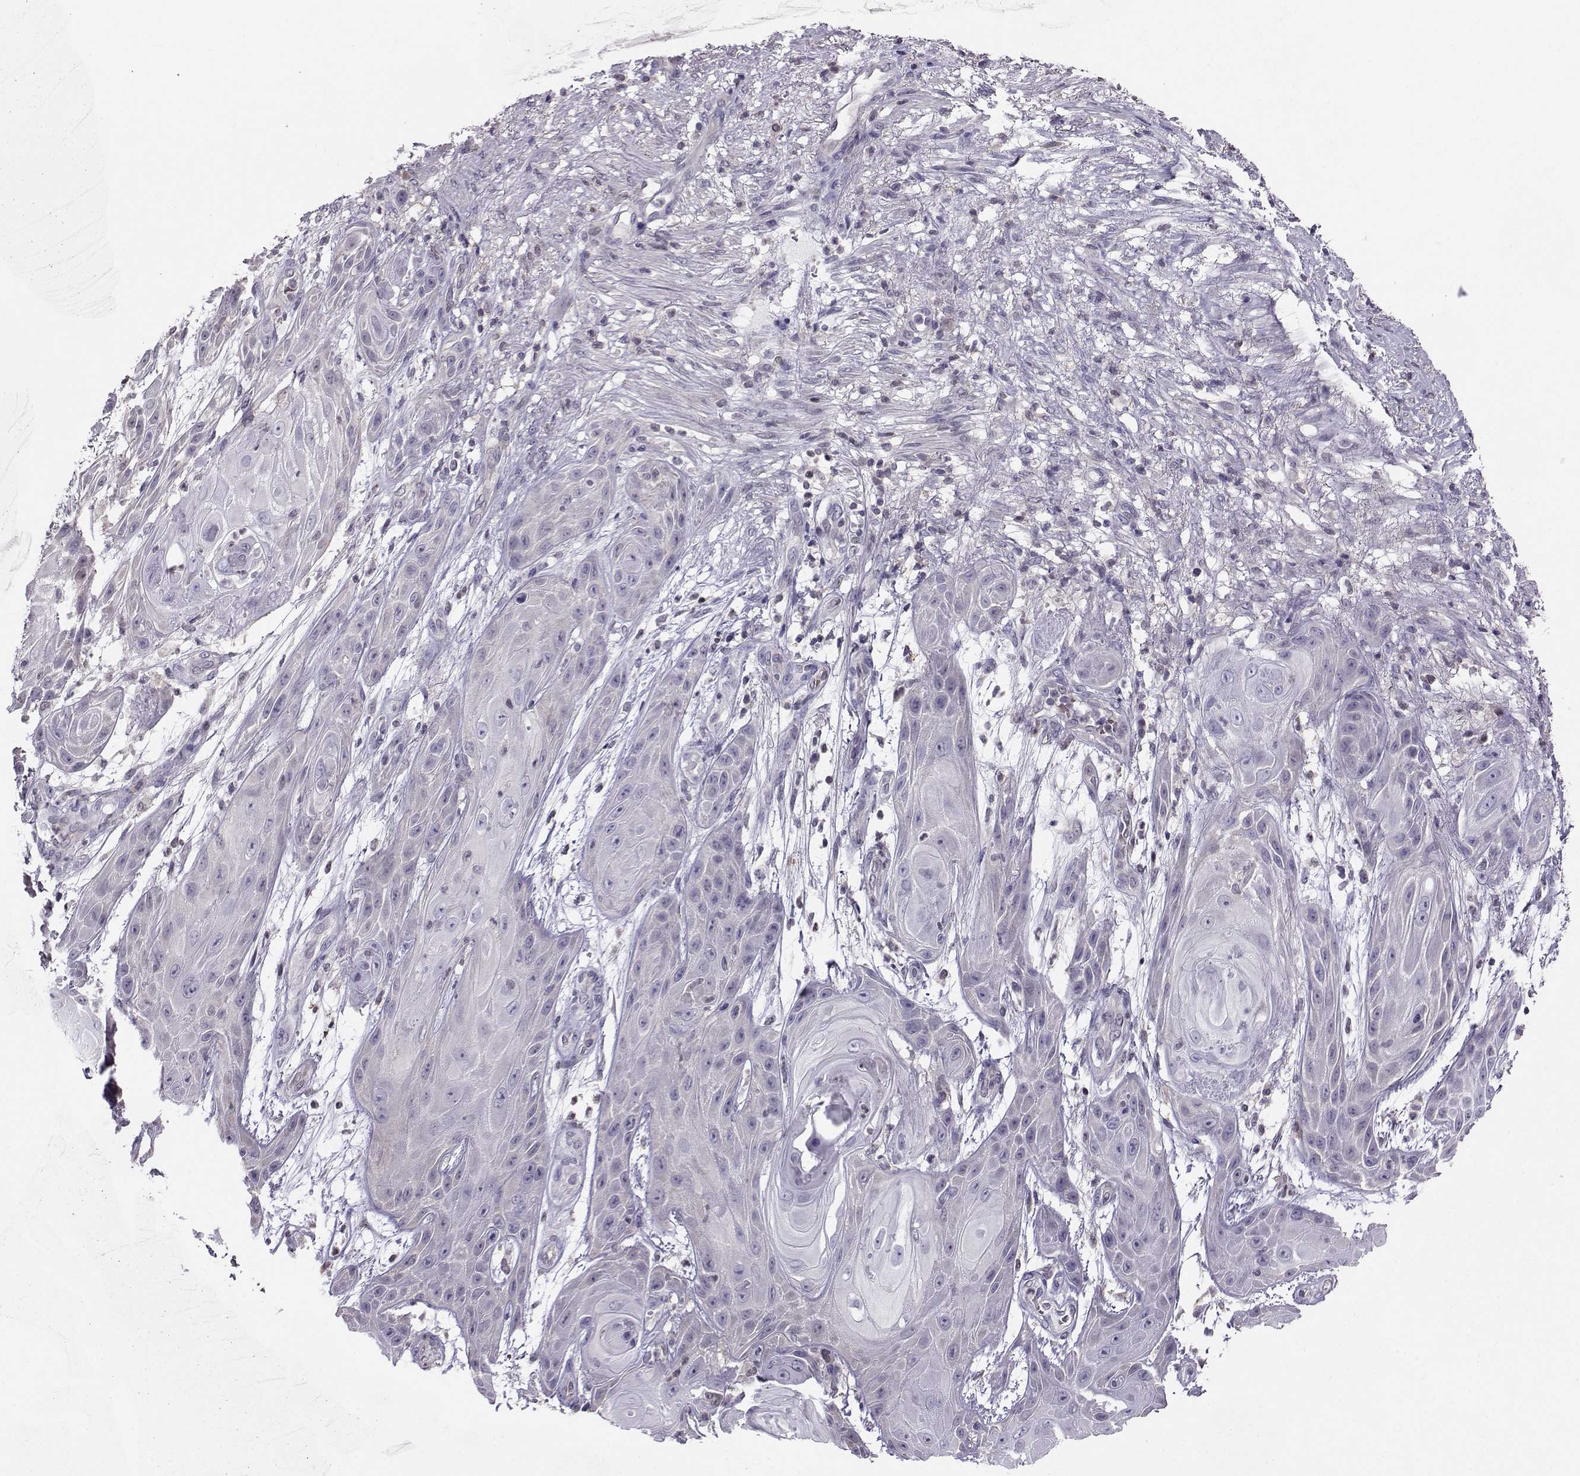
{"staining": {"intensity": "negative", "quantity": "none", "location": "none"}, "tissue": "skin cancer", "cell_type": "Tumor cells", "image_type": "cancer", "snomed": [{"axis": "morphology", "description": "Squamous cell carcinoma, NOS"}, {"axis": "topography", "description": "Skin"}], "caption": "Skin cancer (squamous cell carcinoma) was stained to show a protein in brown. There is no significant staining in tumor cells. (DAB (3,3'-diaminobenzidine) IHC visualized using brightfield microscopy, high magnification).", "gene": "PGK1", "patient": {"sex": "male", "age": 62}}